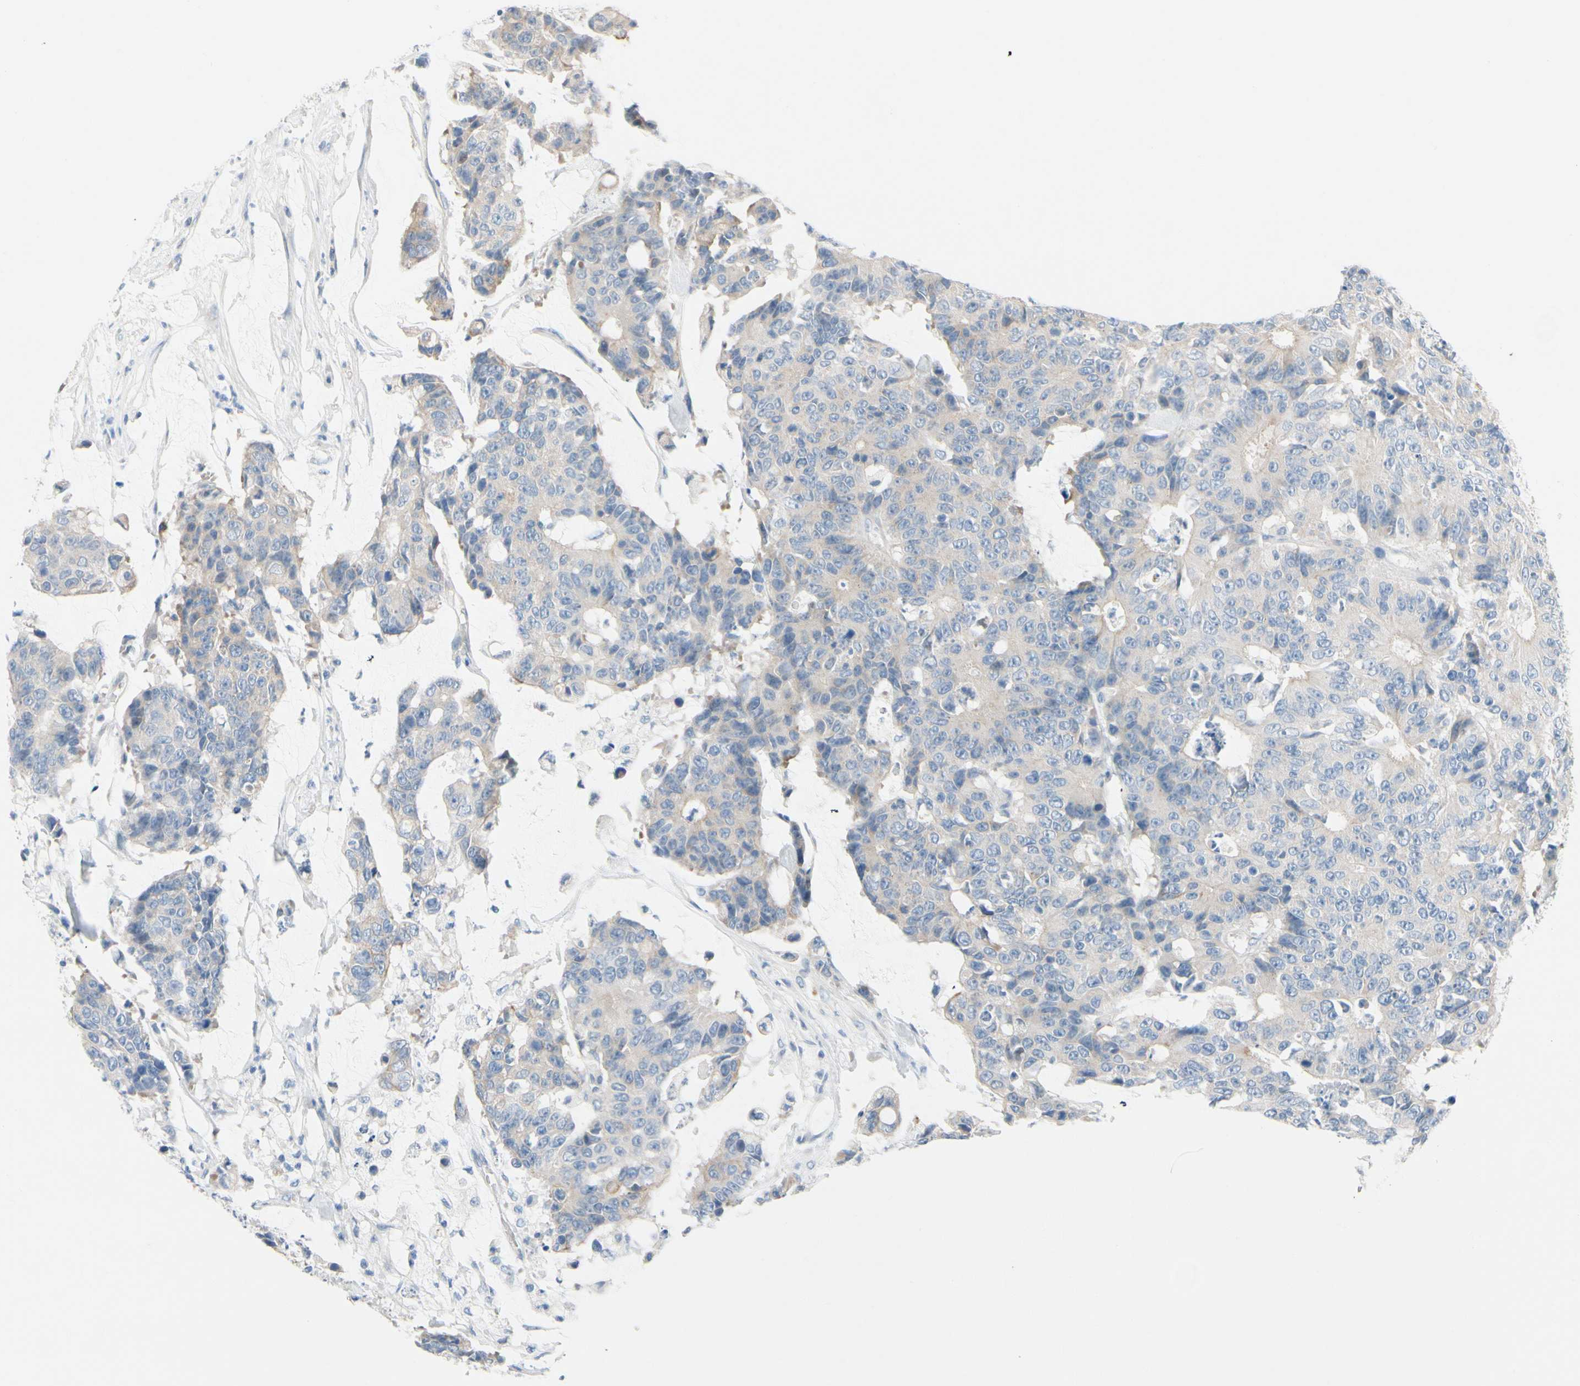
{"staining": {"intensity": "weak", "quantity": "25%-75%", "location": "cytoplasmic/membranous"}, "tissue": "colorectal cancer", "cell_type": "Tumor cells", "image_type": "cancer", "snomed": [{"axis": "morphology", "description": "Adenocarcinoma, NOS"}, {"axis": "topography", "description": "Colon"}], "caption": "About 25%-75% of tumor cells in human colorectal adenocarcinoma exhibit weak cytoplasmic/membranous protein positivity as visualized by brown immunohistochemical staining.", "gene": "ZNF132", "patient": {"sex": "female", "age": 86}}